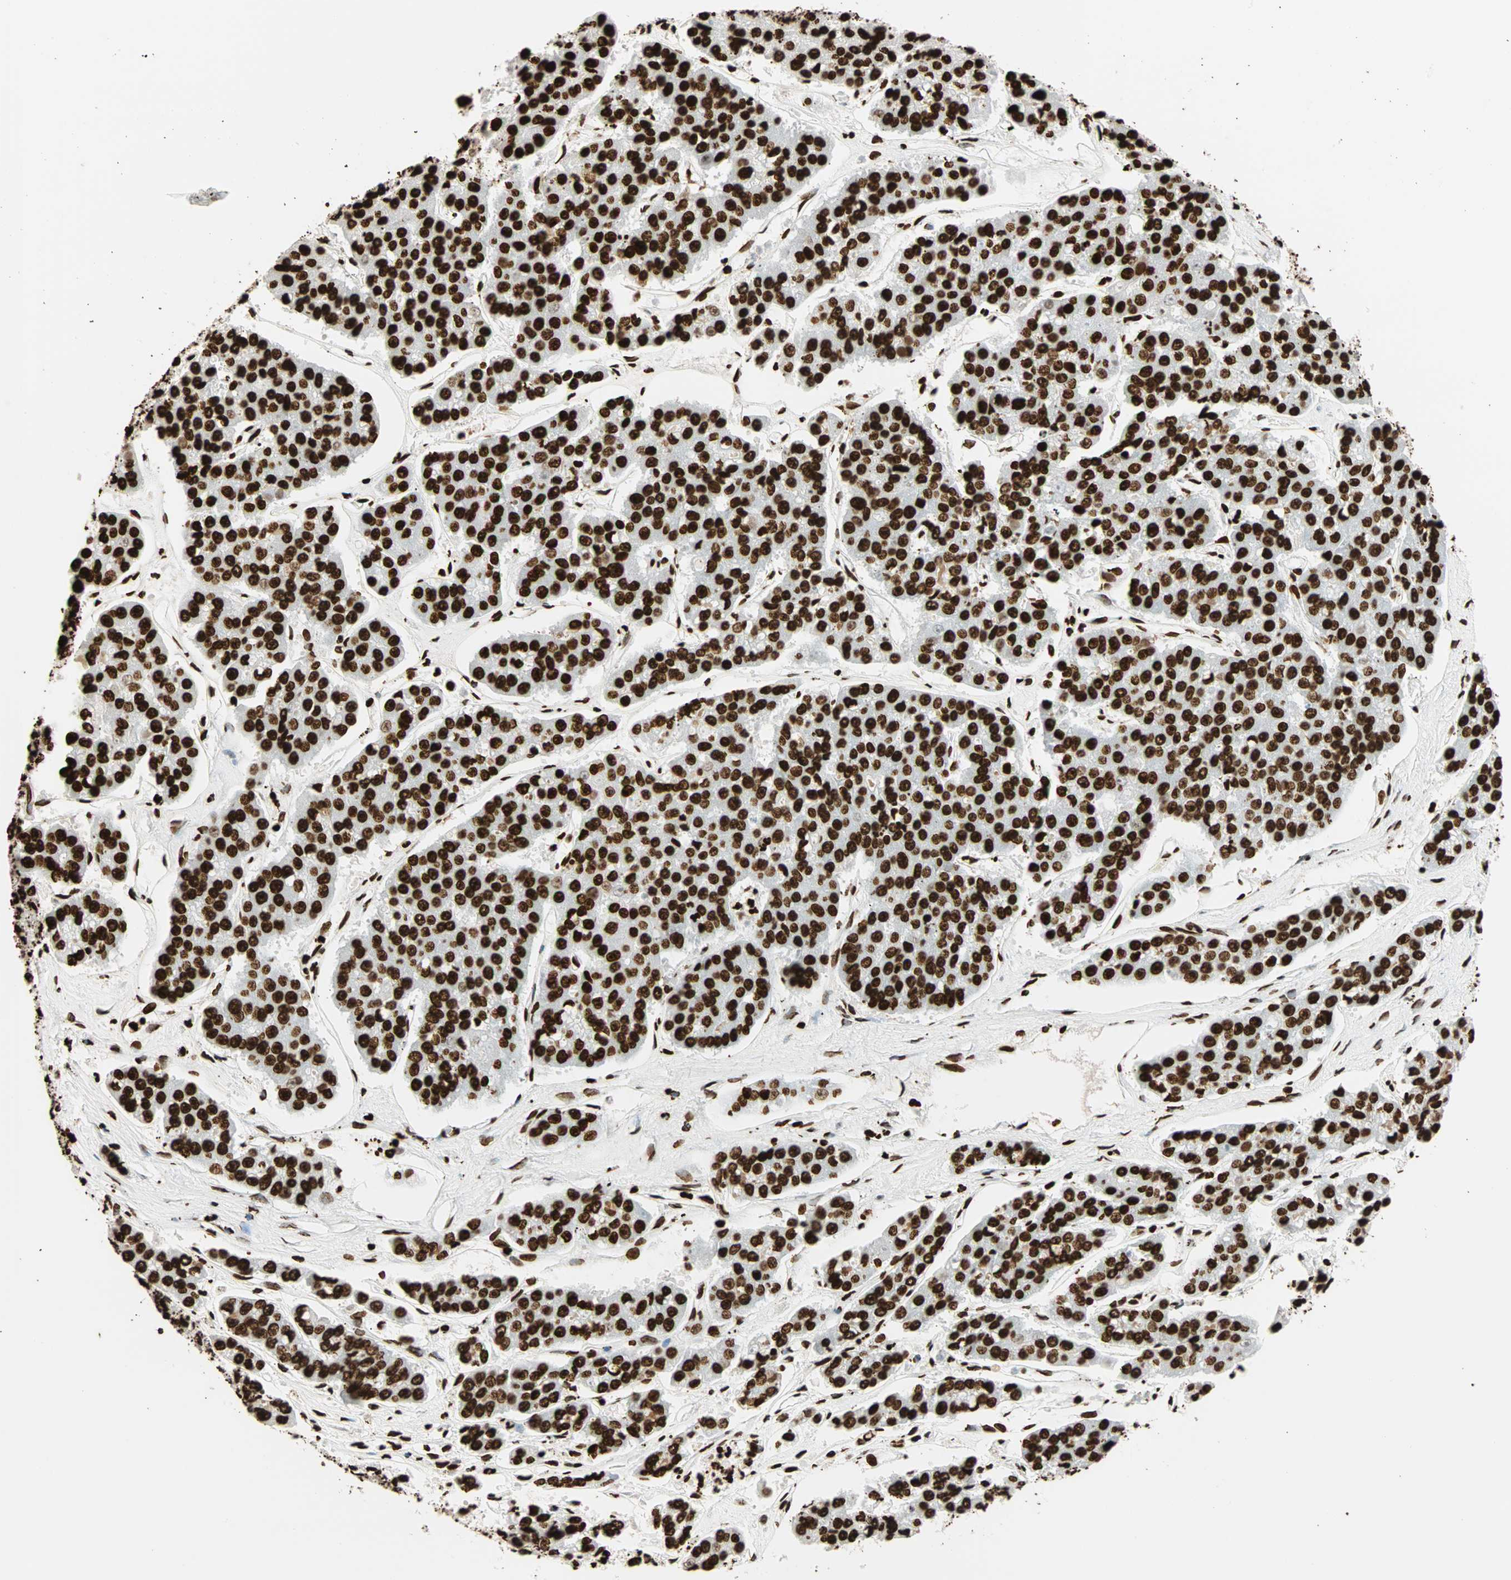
{"staining": {"intensity": "strong", "quantity": ">75%", "location": "nuclear"}, "tissue": "pancreatic cancer", "cell_type": "Tumor cells", "image_type": "cancer", "snomed": [{"axis": "morphology", "description": "Adenocarcinoma, NOS"}, {"axis": "topography", "description": "Pancreas"}], "caption": "Adenocarcinoma (pancreatic) tissue displays strong nuclear staining in about >75% of tumor cells, visualized by immunohistochemistry.", "gene": "GLI2", "patient": {"sex": "male", "age": 50}}